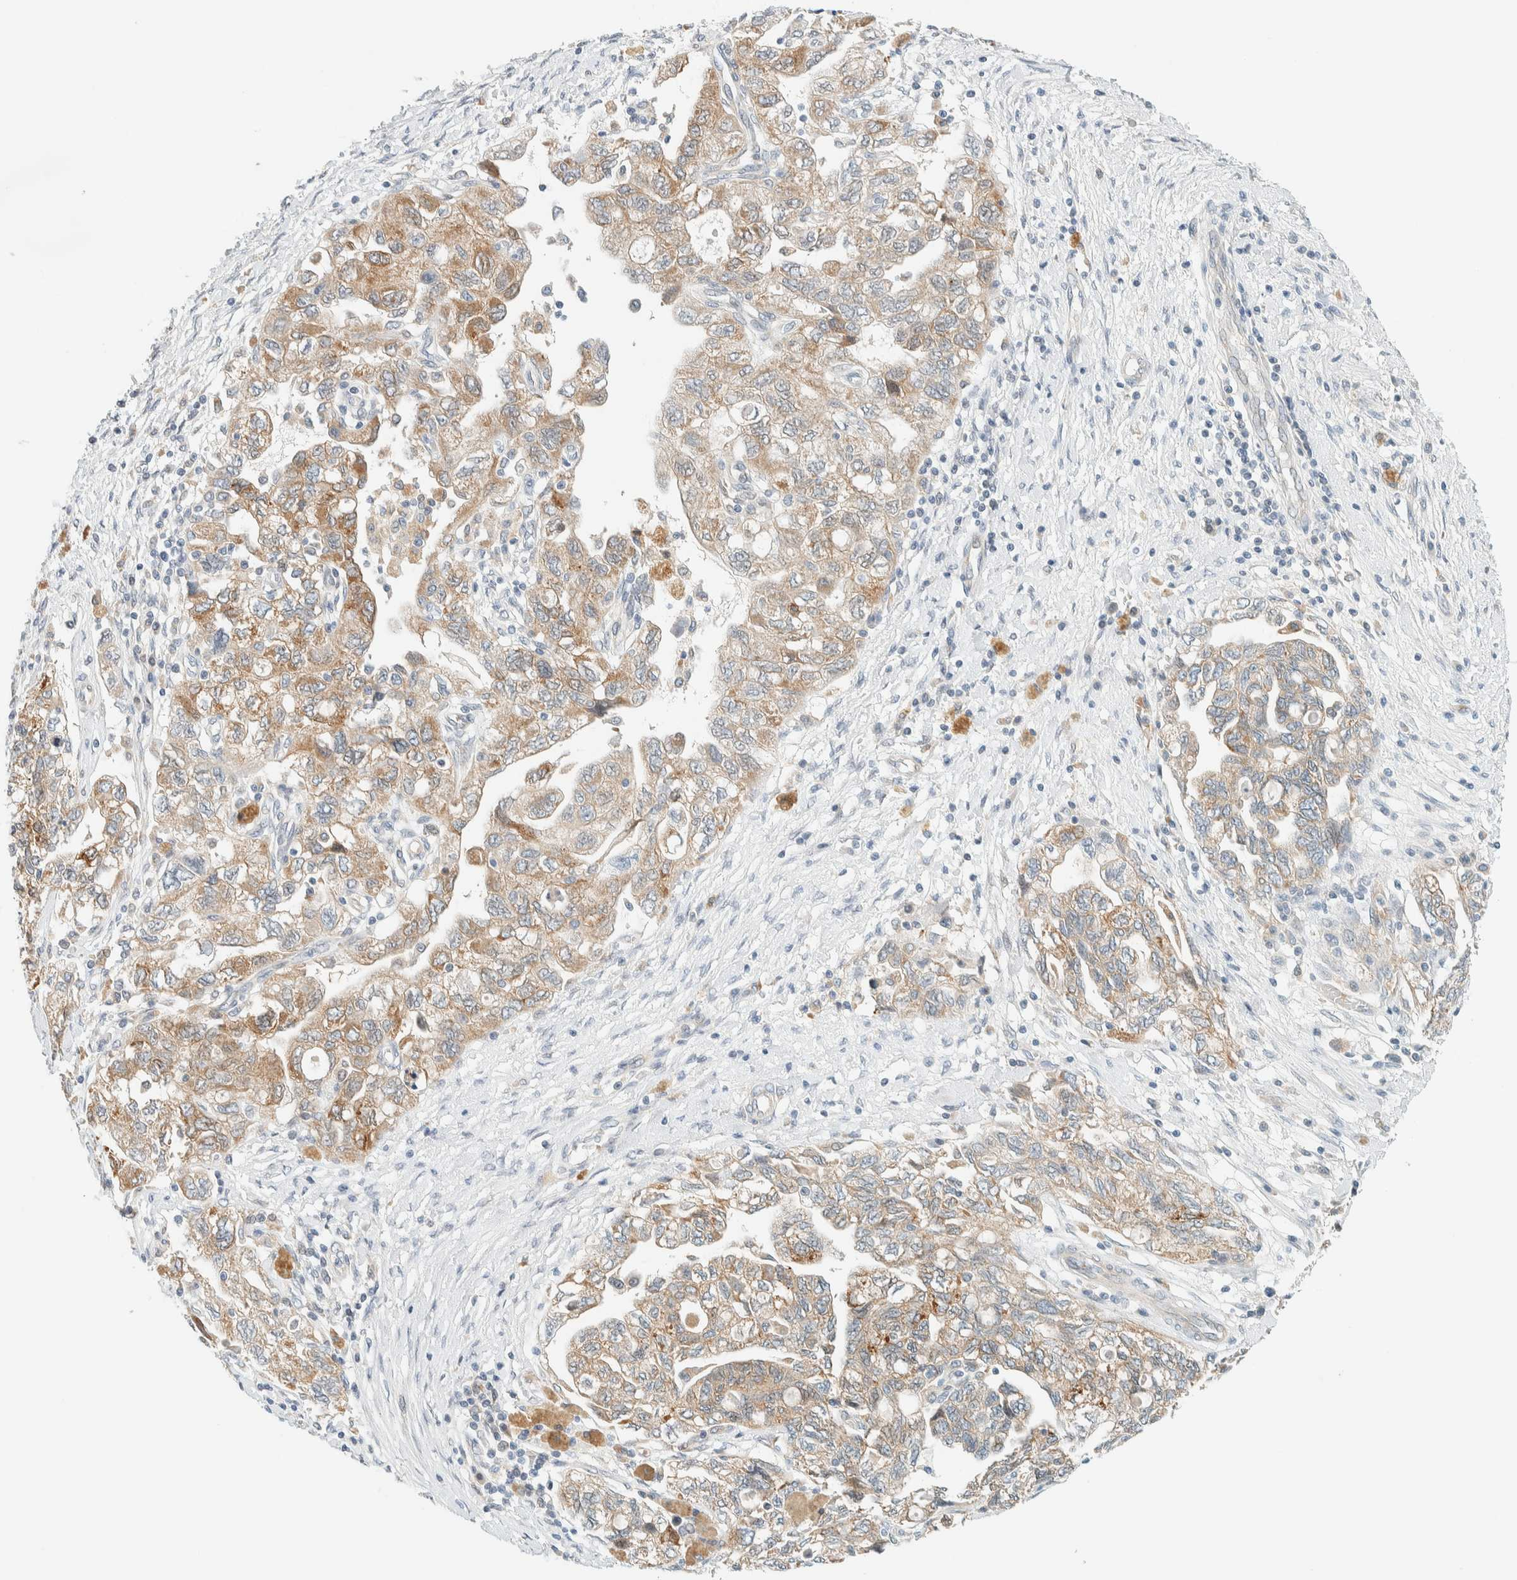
{"staining": {"intensity": "moderate", "quantity": ">75%", "location": "cytoplasmic/membranous"}, "tissue": "ovarian cancer", "cell_type": "Tumor cells", "image_type": "cancer", "snomed": [{"axis": "morphology", "description": "Carcinoma, NOS"}, {"axis": "morphology", "description": "Cystadenocarcinoma, serous, NOS"}, {"axis": "topography", "description": "Ovary"}], "caption": "This is a photomicrograph of IHC staining of ovarian cancer (serous cystadenocarcinoma), which shows moderate positivity in the cytoplasmic/membranous of tumor cells.", "gene": "SUMF2", "patient": {"sex": "female", "age": 69}}